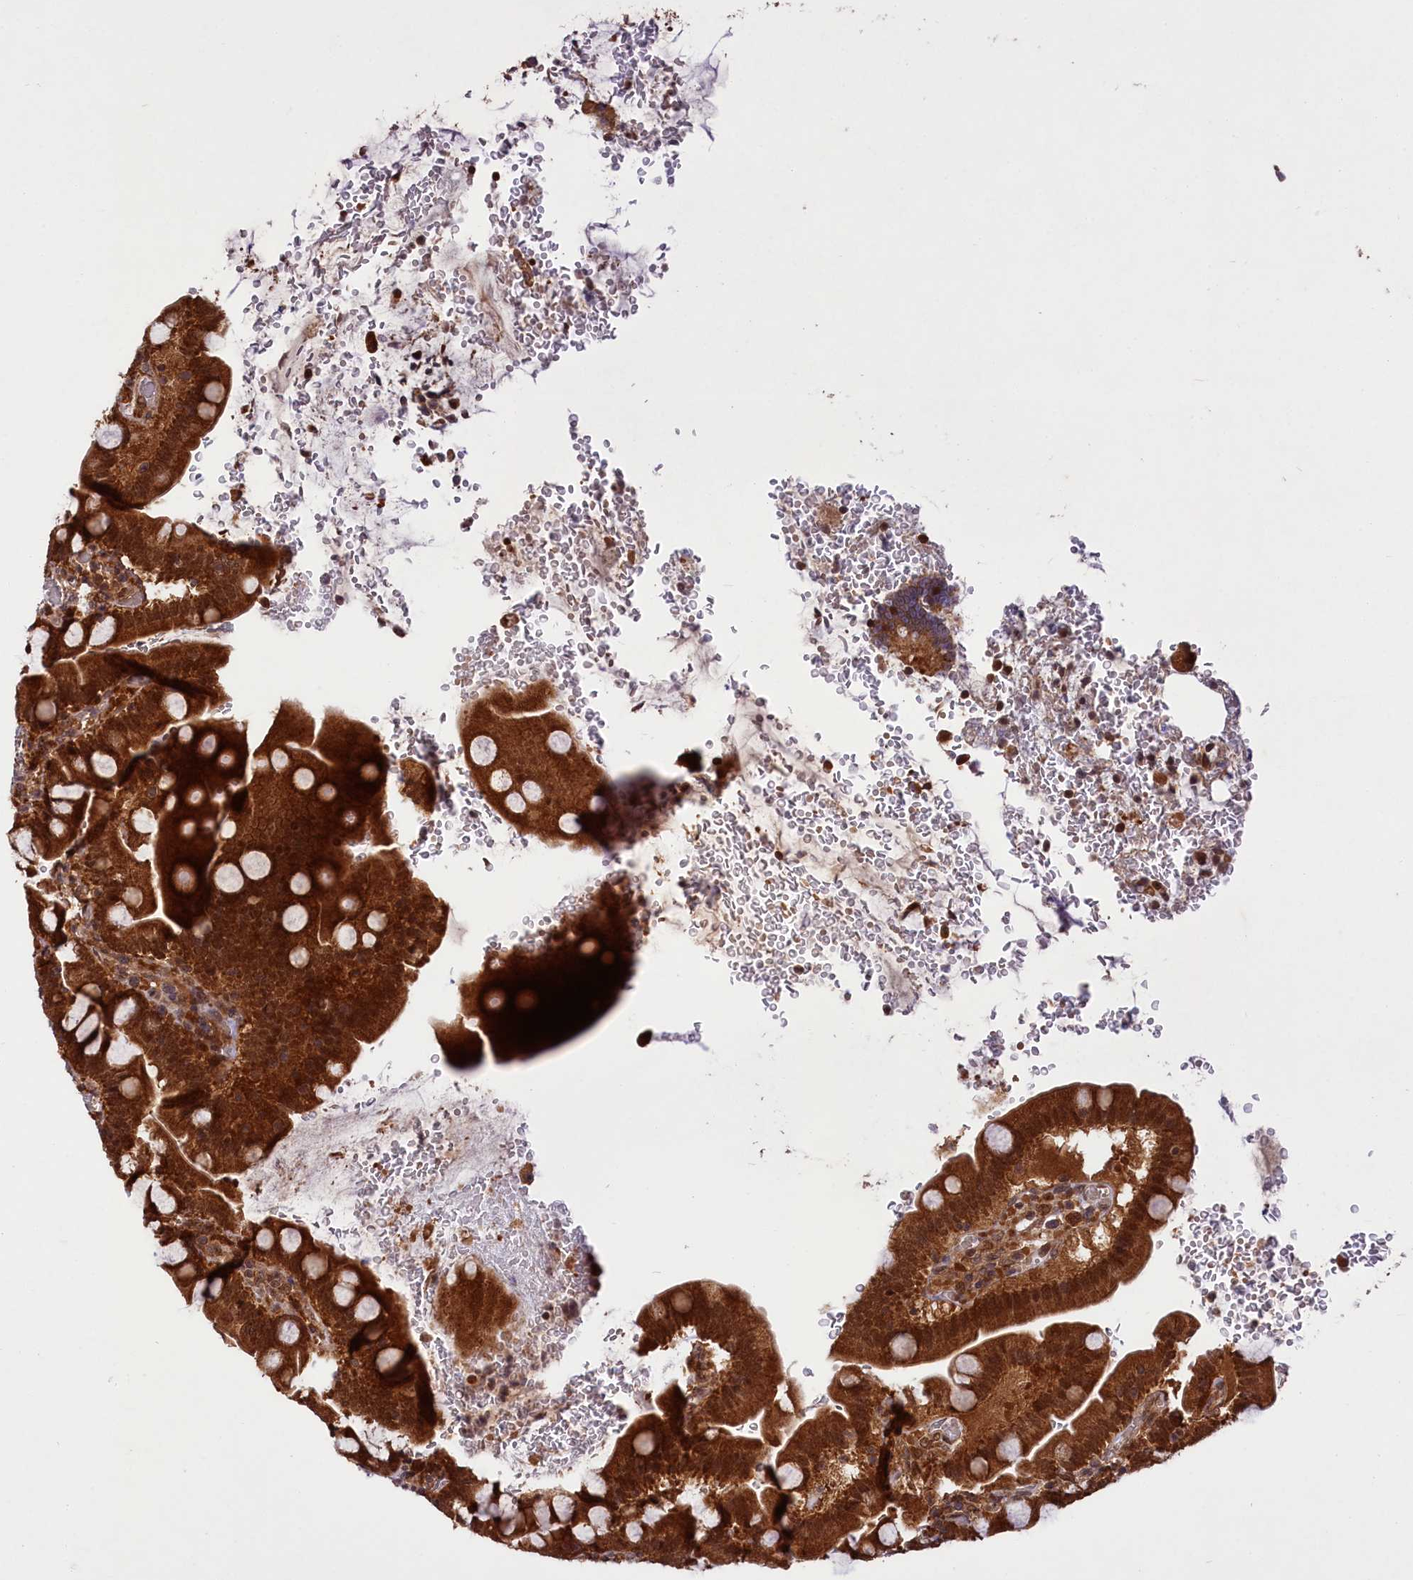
{"staining": {"intensity": "strong", "quantity": ">75%", "location": "cytoplasmic/membranous,nuclear"}, "tissue": "small intestine", "cell_type": "Glandular cells", "image_type": "normal", "snomed": [{"axis": "morphology", "description": "Normal tissue, NOS"}, {"axis": "topography", "description": "Stomach, upper"}, {"axis": "topography", "description": "Stomach, lower"}, {"axis": "topography", "description": "Small intestine"}], "caption": "A photomicrograph showing strong cytoplasmic/membranous,nuclear expression in about >75% of glandular cells in normal small intestine, as visualized by brown immunohistochemical staining.", "gene": "UBE3A", "patient": {"sex": "male", "age": 68}}